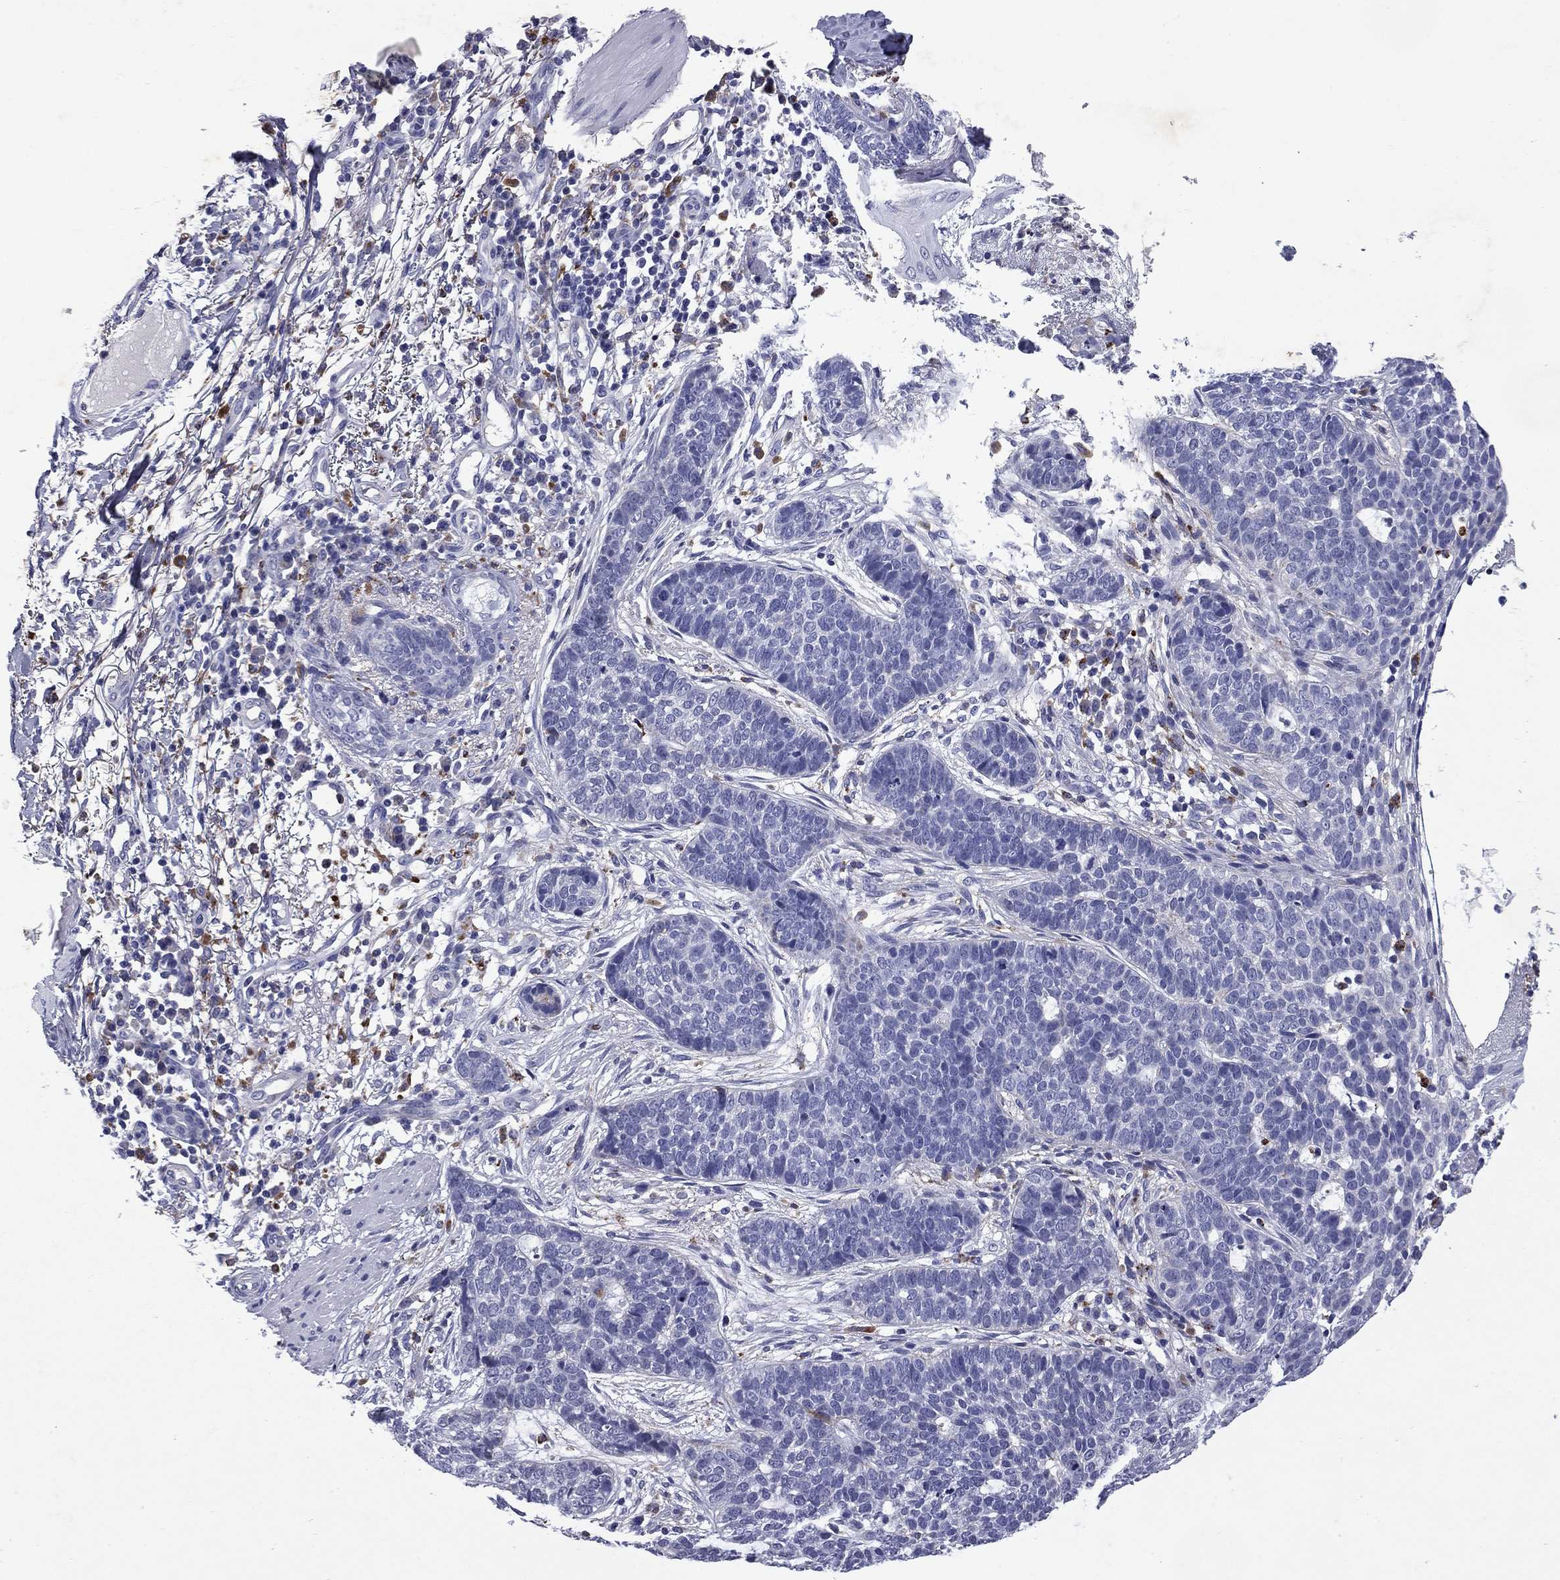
{"staining": {"intensity": "negative", "quantity": "none", "location": "none"}, "tissue": "skin cancer", "cell_type": "Tumor cells", "image_type": "cancer", "snomed": [{"axis": "morphology", "description": "Squamous cell carcinoma, NOS"}, {"axis": "topography", "description": "Skin"}], "caption": "Immunohistochemistry micrograph of squamous cell carcinoma (skin) stained for a protein (brown), which exhibits no staining in tumor cells. The staining is performed using DAB (3,3'-diaminobenzidine) brown chromogen with nuclei counter-stained in using hematoxylin.", "gene": "MADCAM1", "patient": {"sex": "male", "age": 88}}